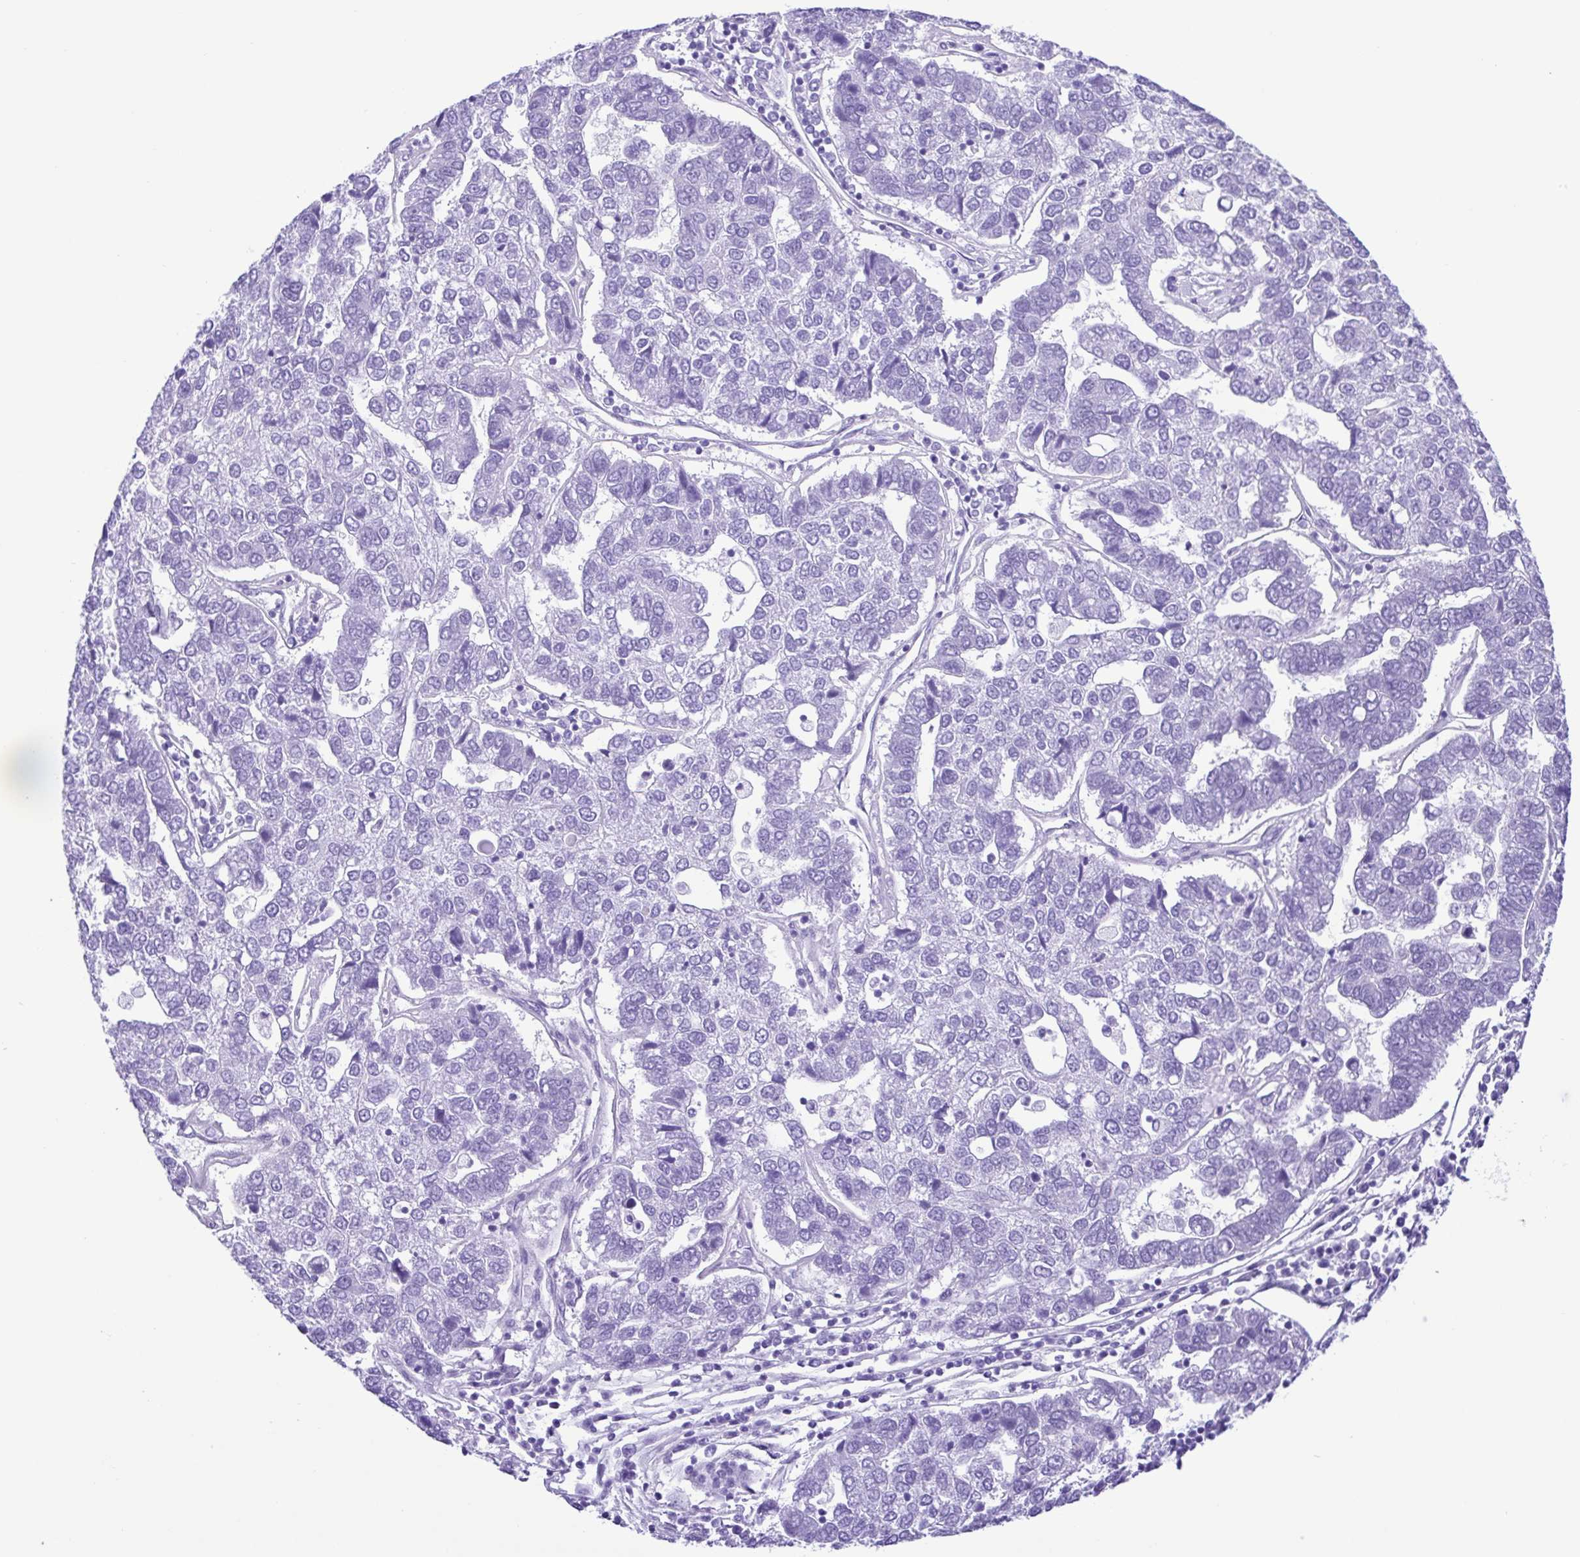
{"staining": {"intensity": "negative", "quantity": "none", "location": "none"}, "tissue": "pancreatic cancer", "cell_type": "Tumor cells", "image_type": "cancer", "snomed": [{"axis": "morphology", "description": "Adenocarcinoma, NOS"}, {"axis": "topography", "description": "Pancreas"}], "caption": "Pancreatic cancer was stained to show a protein in brown. There is no significant staining in tumor cells. (DAB immunohistochemistry (IHC) with hematoxylin counter stain).", "gene": "PAK3", "patient": {"sex": "female", "age": 61}}